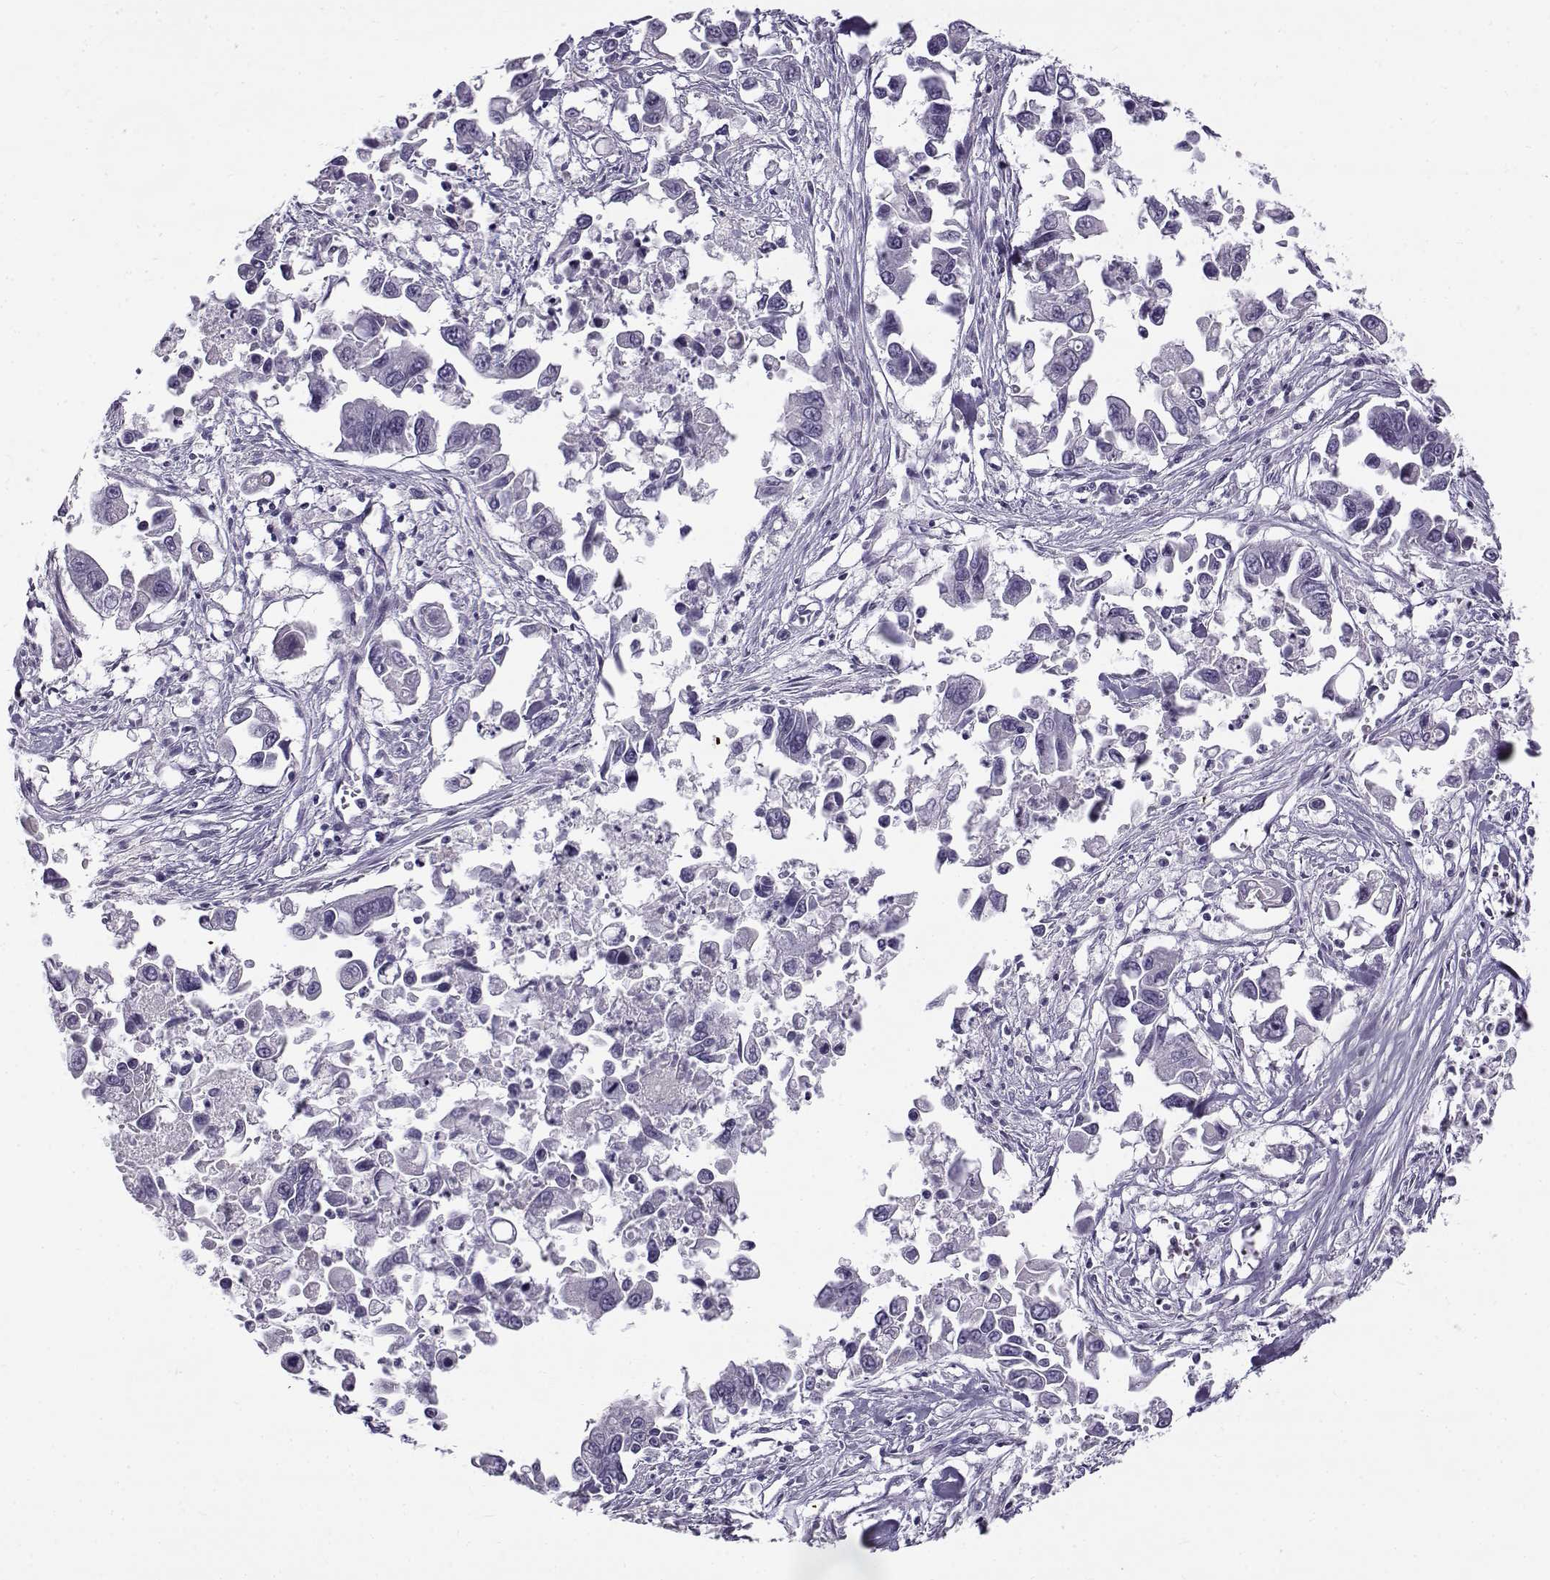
{"staining": {"intensity": "negative", "quantity": "none", "location": "none"}, "tissue": "pancreatic cancer", "cell_type": "Tumor cells", "image_type": "cancer", "snomed": [{"axis": "morphology", "description": "Adenocarcinoma, NOS"}, {"axis": "topography", "description": "Pancreas"}], "caption": "Protein analysis of adenocarcinoma (pancreatic) reveals no significant expression in tumor cells.", "gene": "TEX55", "patient": {"sex": "female", "age": 83}}